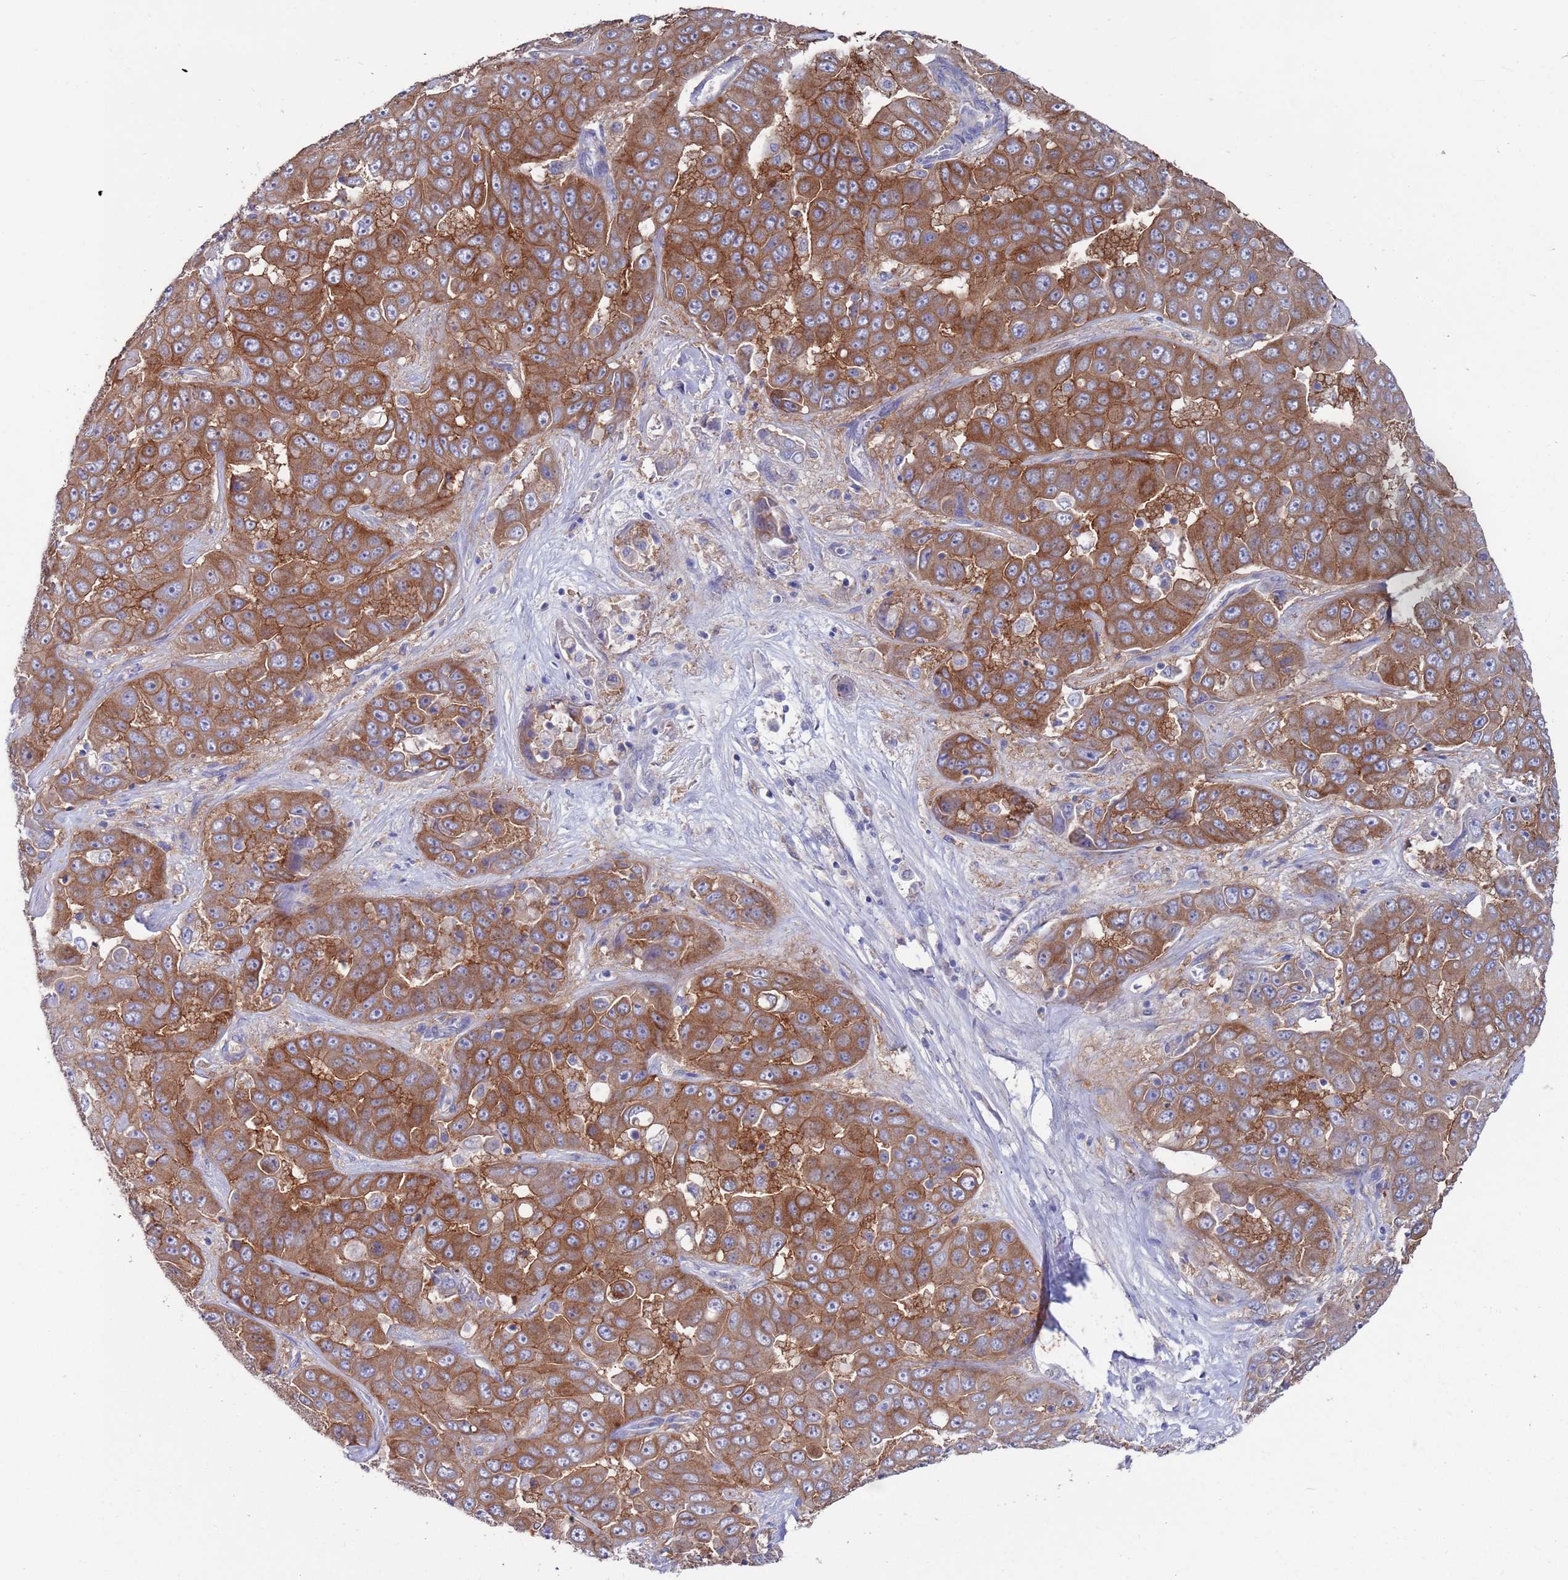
{"staining": {"intensity": "moderate", "quantity": ">75%", "location": "cytoplasmic/membranous"}, "tissue": "liver cancer", "cell_type": "Tumor cells", "image_type": "cancer", "snomed": [{"axis": "morphology", "description": "Cholangiocarcinoma"}, {"axis": "topography", "description": "Liver"}], "caption": "DAB (3,3'-diaminobenzidine) immunohistochemical staining of cholangiocarcinoma (liver) shows moderate cytoplasmic/membranous protein expression in approximately >75% of tumor cells.", "gene": "KRTCAP3", "patient": {"sex": "female", "age": 52}}